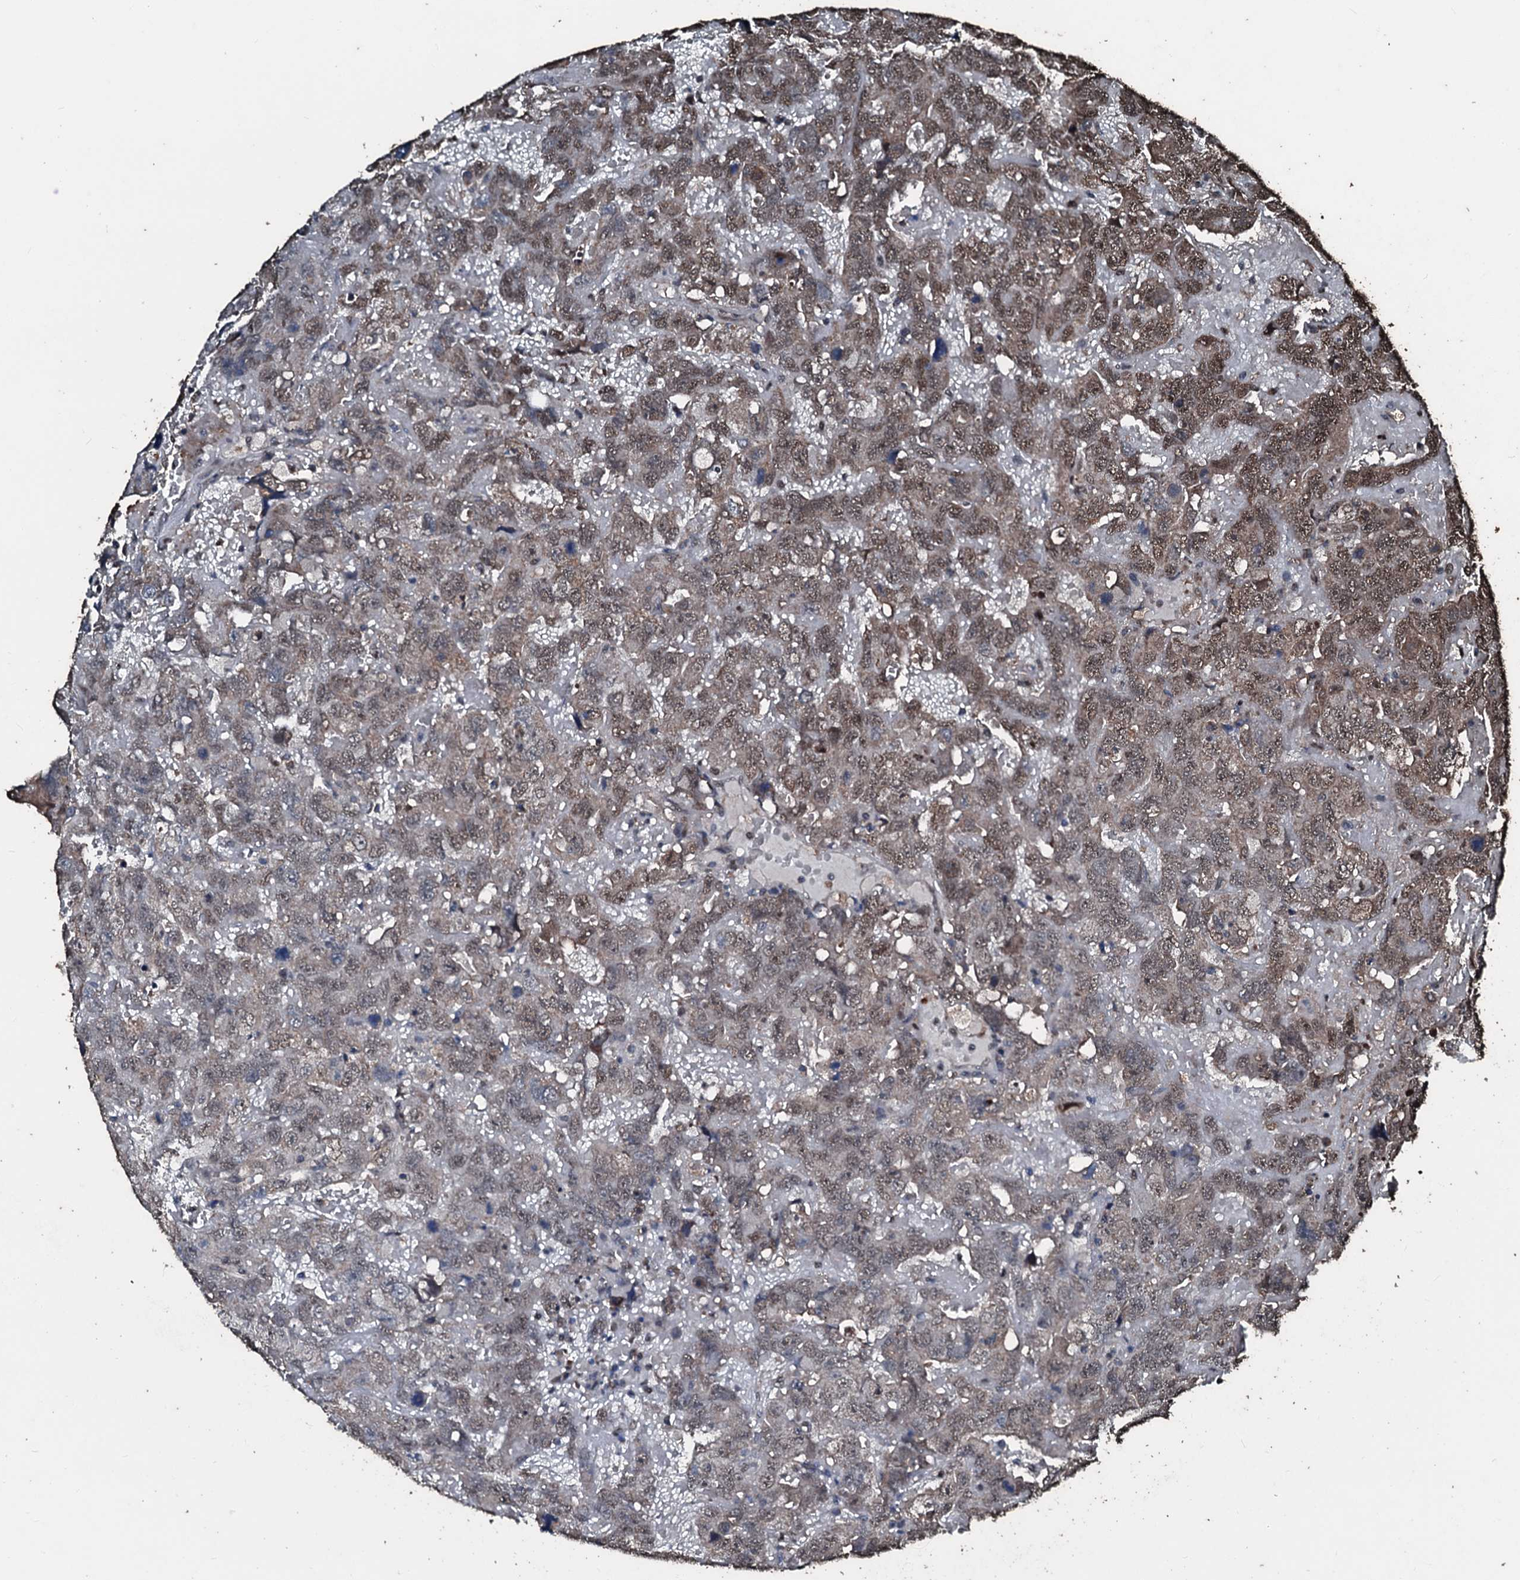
{"staining": {"intensity": "weak", "quantity": "25%-75%", "location": "nuclear"}, "tissue": "testis cancer", "cell_type": "Tumor cells", "image_type": "cancer", "snomed": [{"axis": "morphology", "description": "Carcinoma, Embryonal, NOS"}, {"axis": "topography", "description": "Testis"}], "caption": "This photomicrograph reveals testis cancer (embryonal carcinoma) stained with immunohistochemistry to label a protein in brown. The nuclear of tumor cells show weak positivity for the protein. Nuclei are counter-stained blue.", "gene": "FAAP24", "patient": {"sex": "male", "age": 45}}